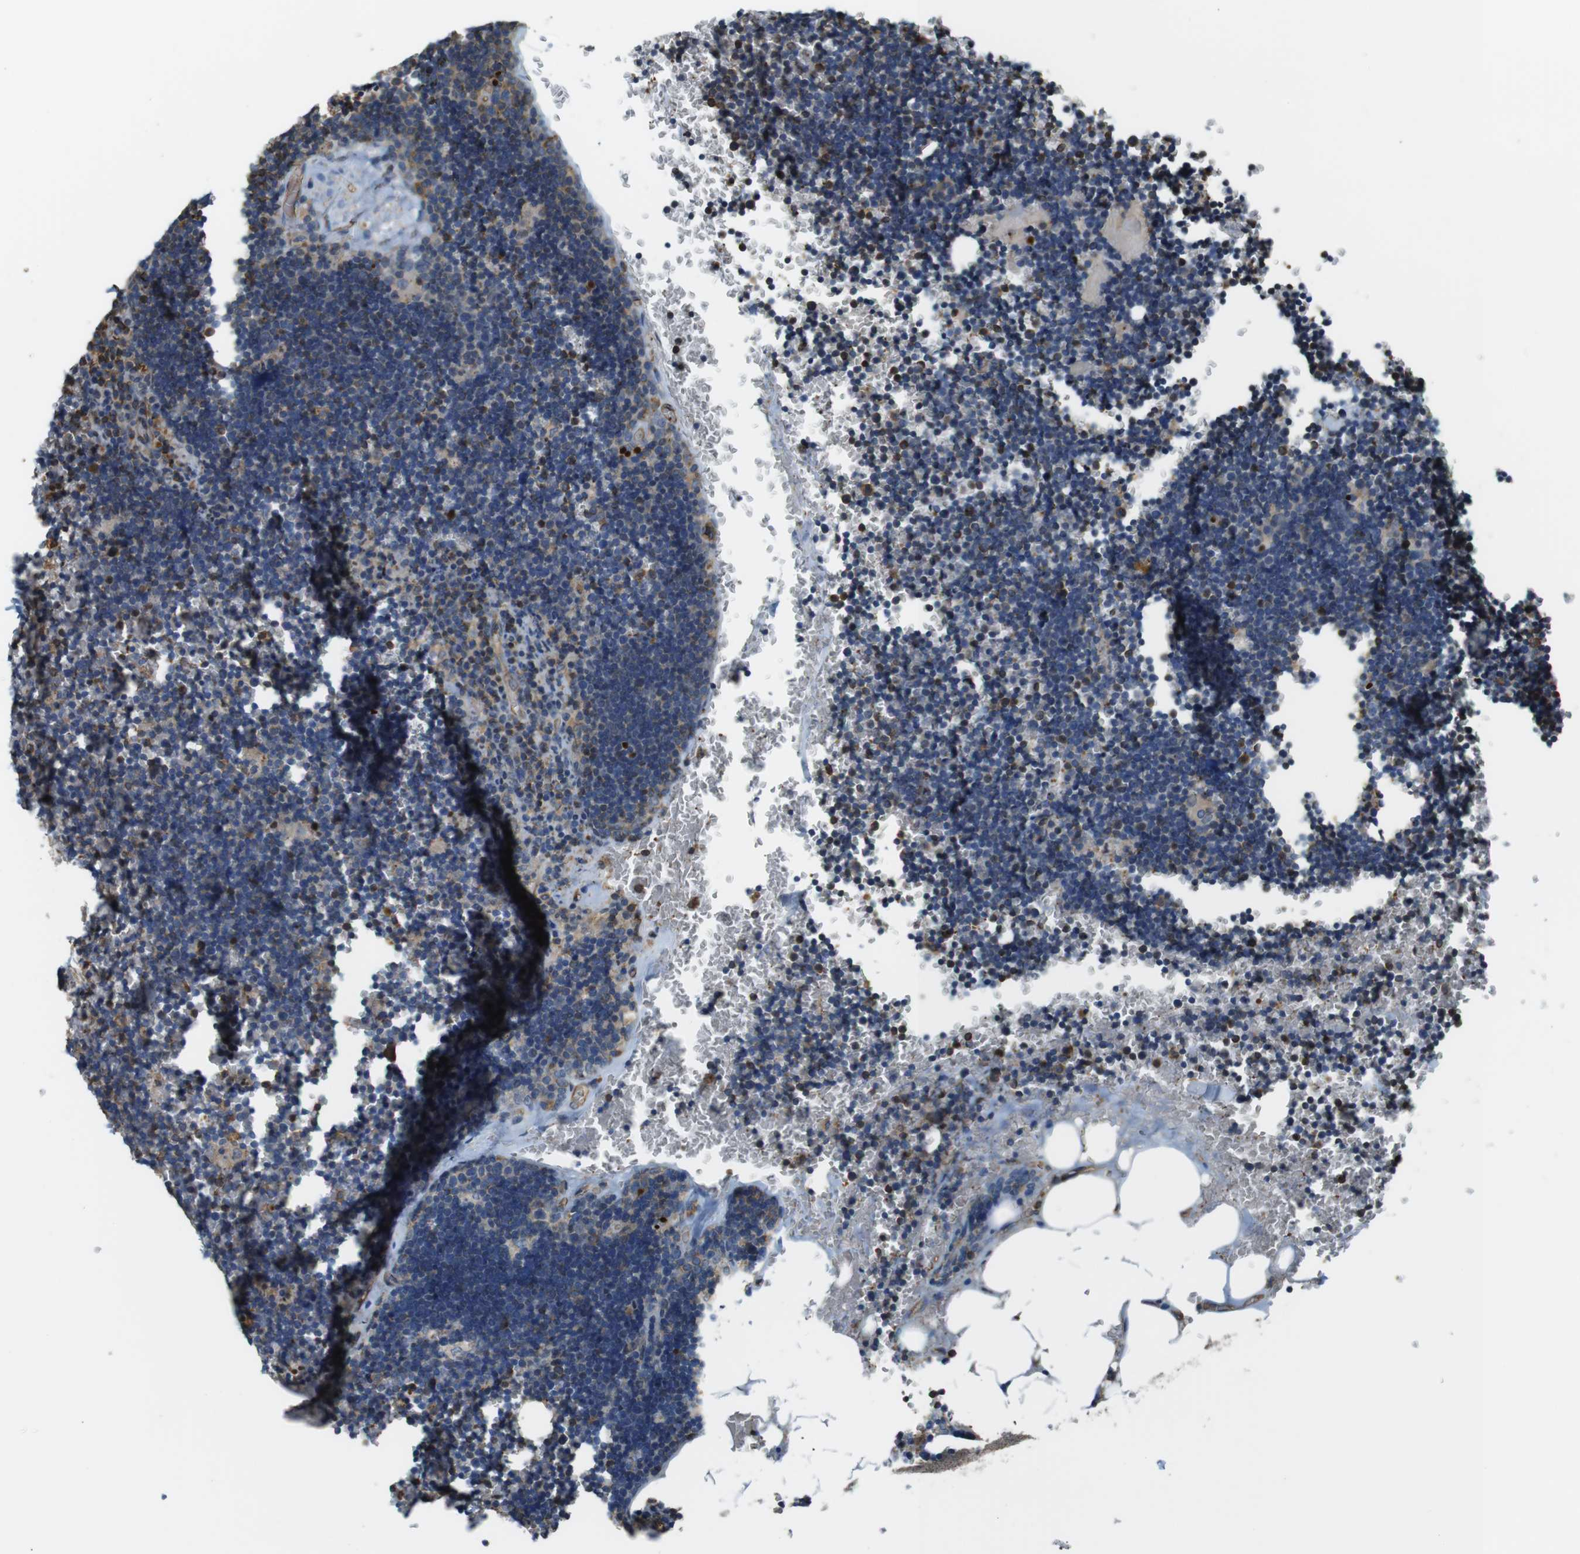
{"staining": {"intensity": "moderate", "quantity": ">75%", "location": "cytoplasmic/membranous"}, "tissue": "lymph node", "cell_type": "Germinal center cells", "image_type": "normal", "snomed": [{"axis": "morphology", "description": "Normal tissue, NOS"}, {"axis": "topography", "description": "Lymph node"}], "caption": "Brown immunohistochemical staining in unremarkable lymph node demonstrates moderate cytoplasmic/membranous positivity in approximately >75% of germinal center cells.", "gene": "FCAR", "patient": {"sex": "male", "age": 33}}